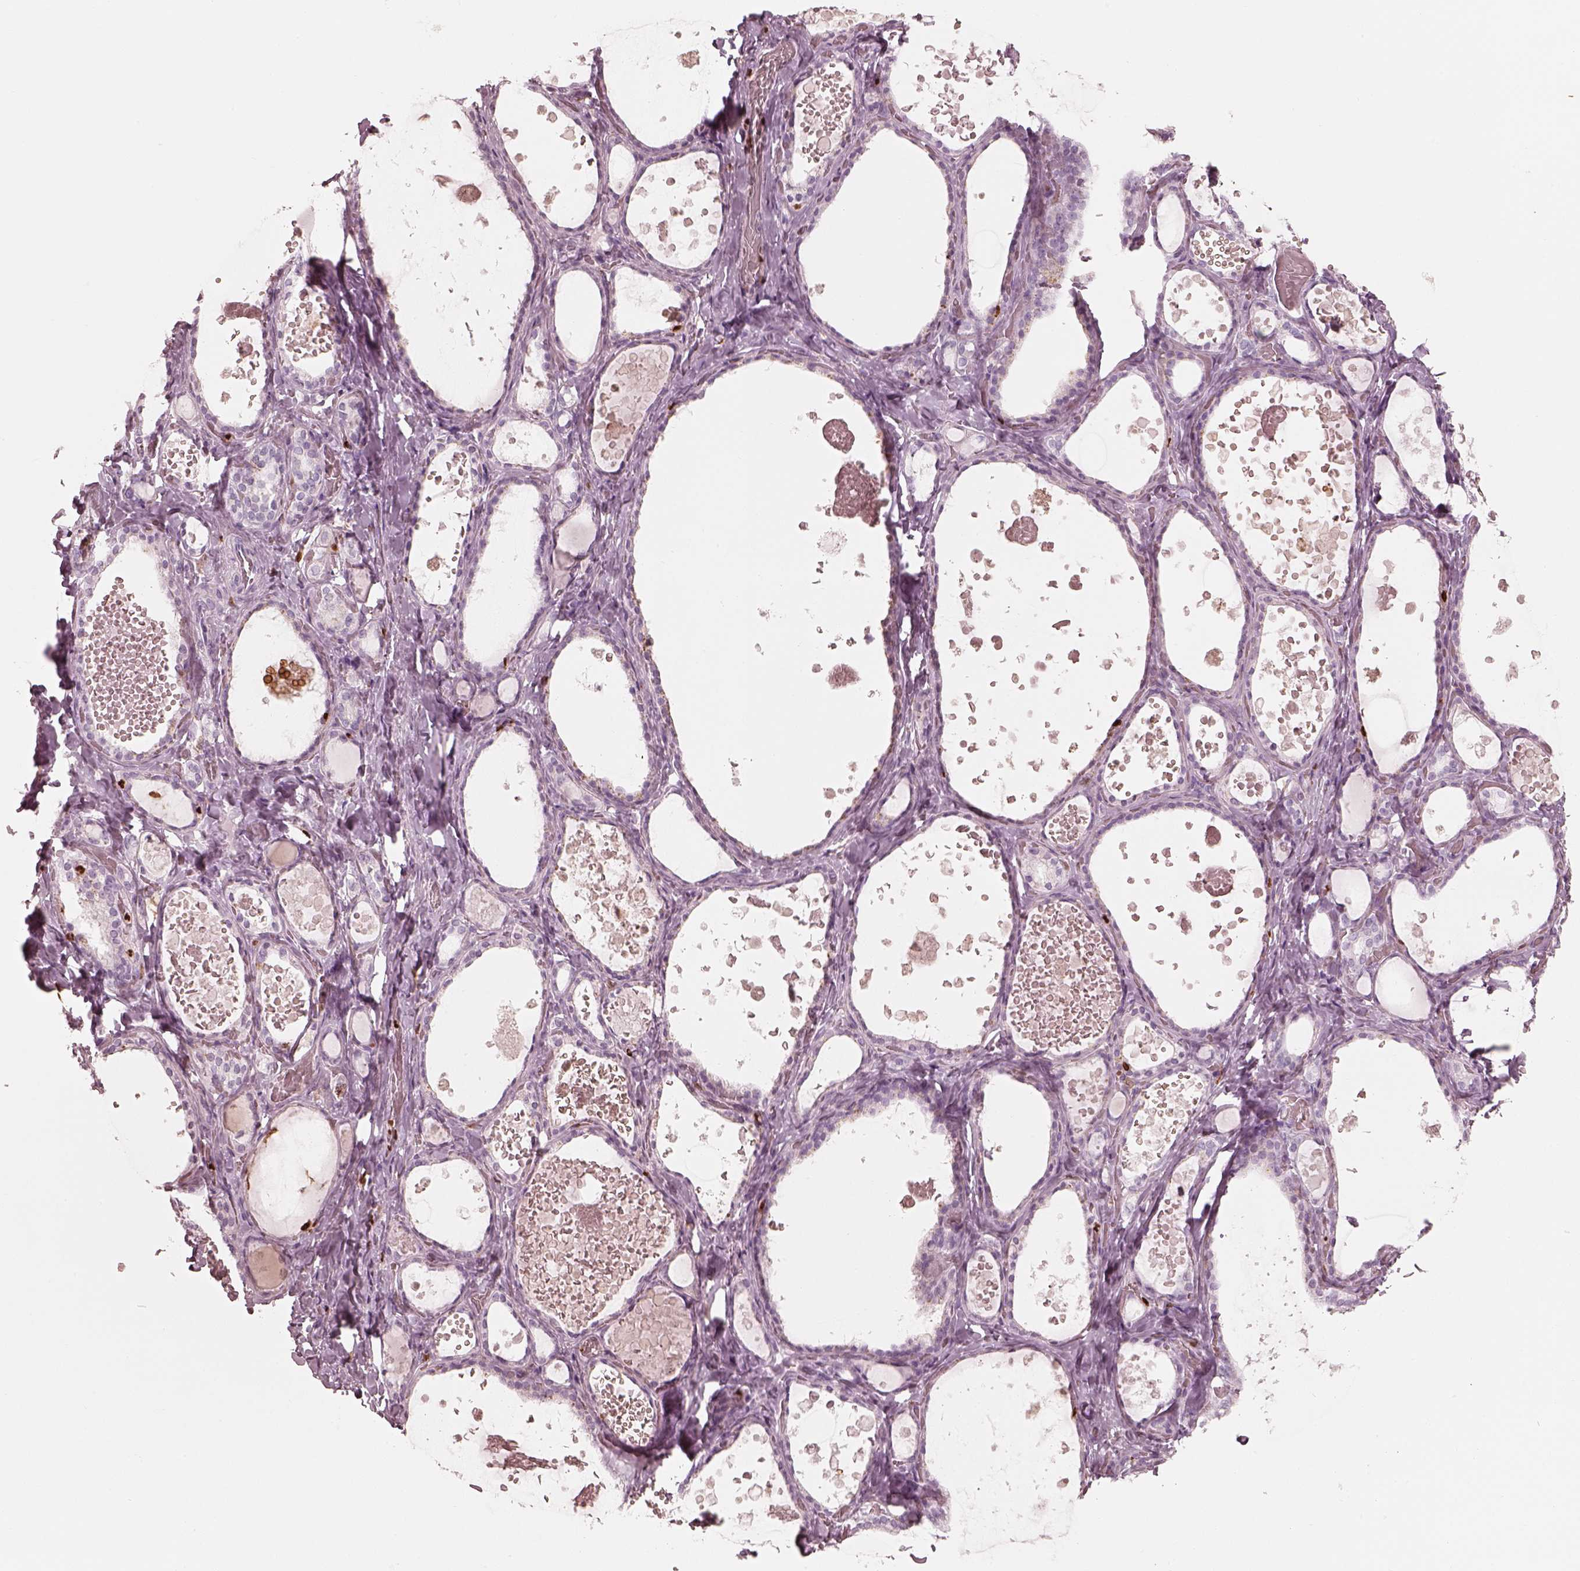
{"staining": {"intensity": "negative", "quantity": "none", "location": "none"}, "tissue": "thyroid gland", "cell_type": "Glandular cells", "image_type": "normal", "snomed": [{"axis": "morphology", "description": "Normal tissue, NOS"}, {"axis": "topography", "description": "Thyroid gland"}], "caption": "Immunohistochemistry (IHC) image of normal thyroid gland stained for a protein (brown), which exhibits no expression in glandular cells. (DAB immunohistochemistry (IHC), high magnification).", "gene": "ALOX5", "patient": {"sex": "female", "age": 56}}